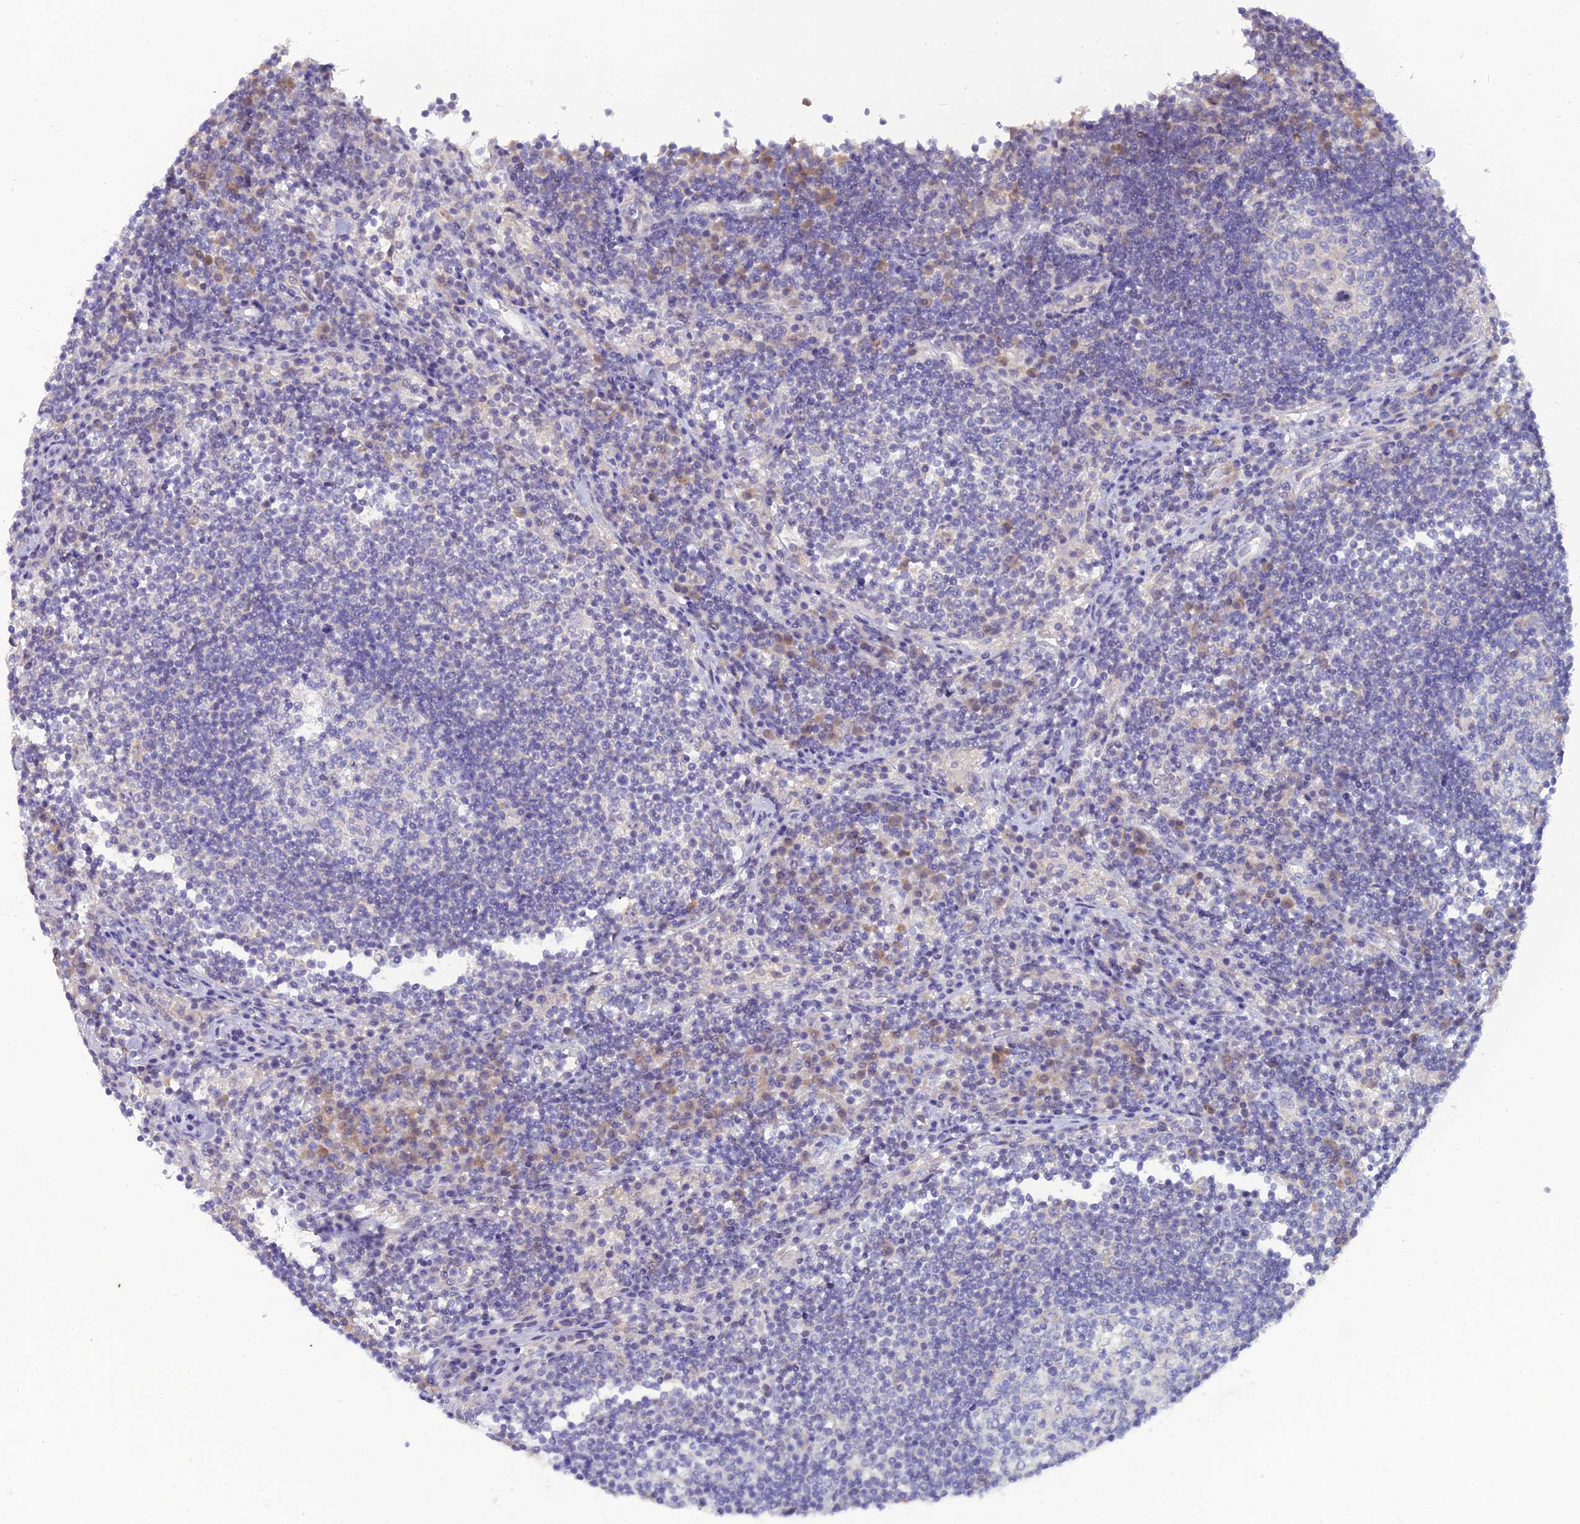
{"staining": {"intensity": "negative", "quantity": "none", "location": "none"}, "tissue": "lymph node", "cell_type": "Germinal center cells", "image_type": "normal", "snomed": [{"axis": "morphology", "description": "Normal tissue, NOS"}, {"axis": "topography", "description": "Lymph node"}], "caption": "This is a histopathology image of IHC staining of benign lymph node, which shows no positivity in germinal center cells. (IHC, brightfield microscopy, high magnification).", "gene": "GNPNAT1", "patient": {"sex": "female", "age": 53}}